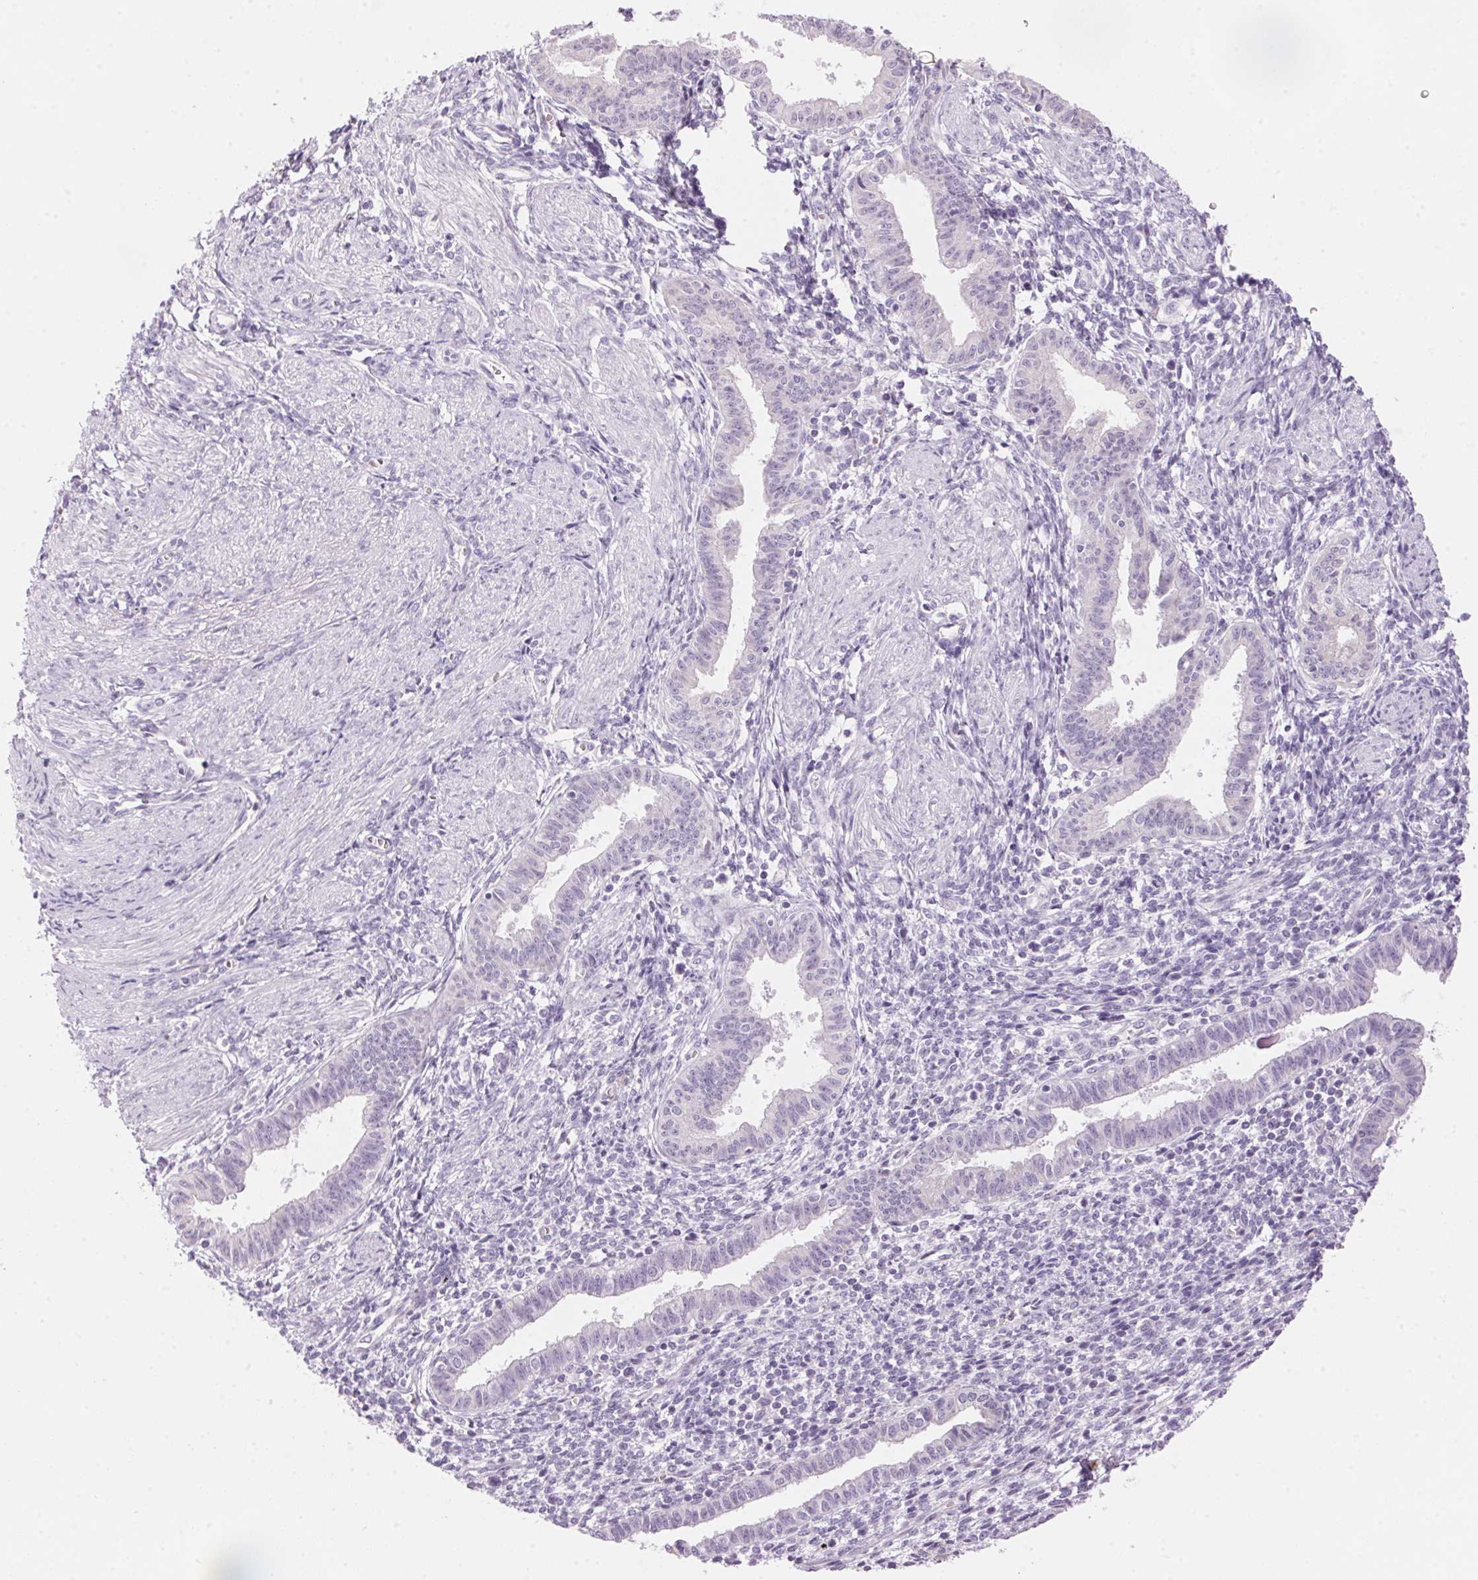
{"staining": {"intensity": "negative", "quantity": "none", "location": "none"}, "tissue": "endometrium", "cell_type": "Cells in endometrial stroma", "image_type": "normal", "snomed": [{"axis": "morphology", "description": "Normal tissue, NOS"}, {"axis": "topography", "description": "Endometrium"}], "caption": "Immunohistochemistry (IHC) photomicrograph of unremarkable endometrium: endometrium stained with DAB (3,3'-diaminobenzidine) reveals no significant protein staining in cells in endometrial stroma.", "gene": "HSD17B2", "patient": {"sex": "female", "age": 37}}